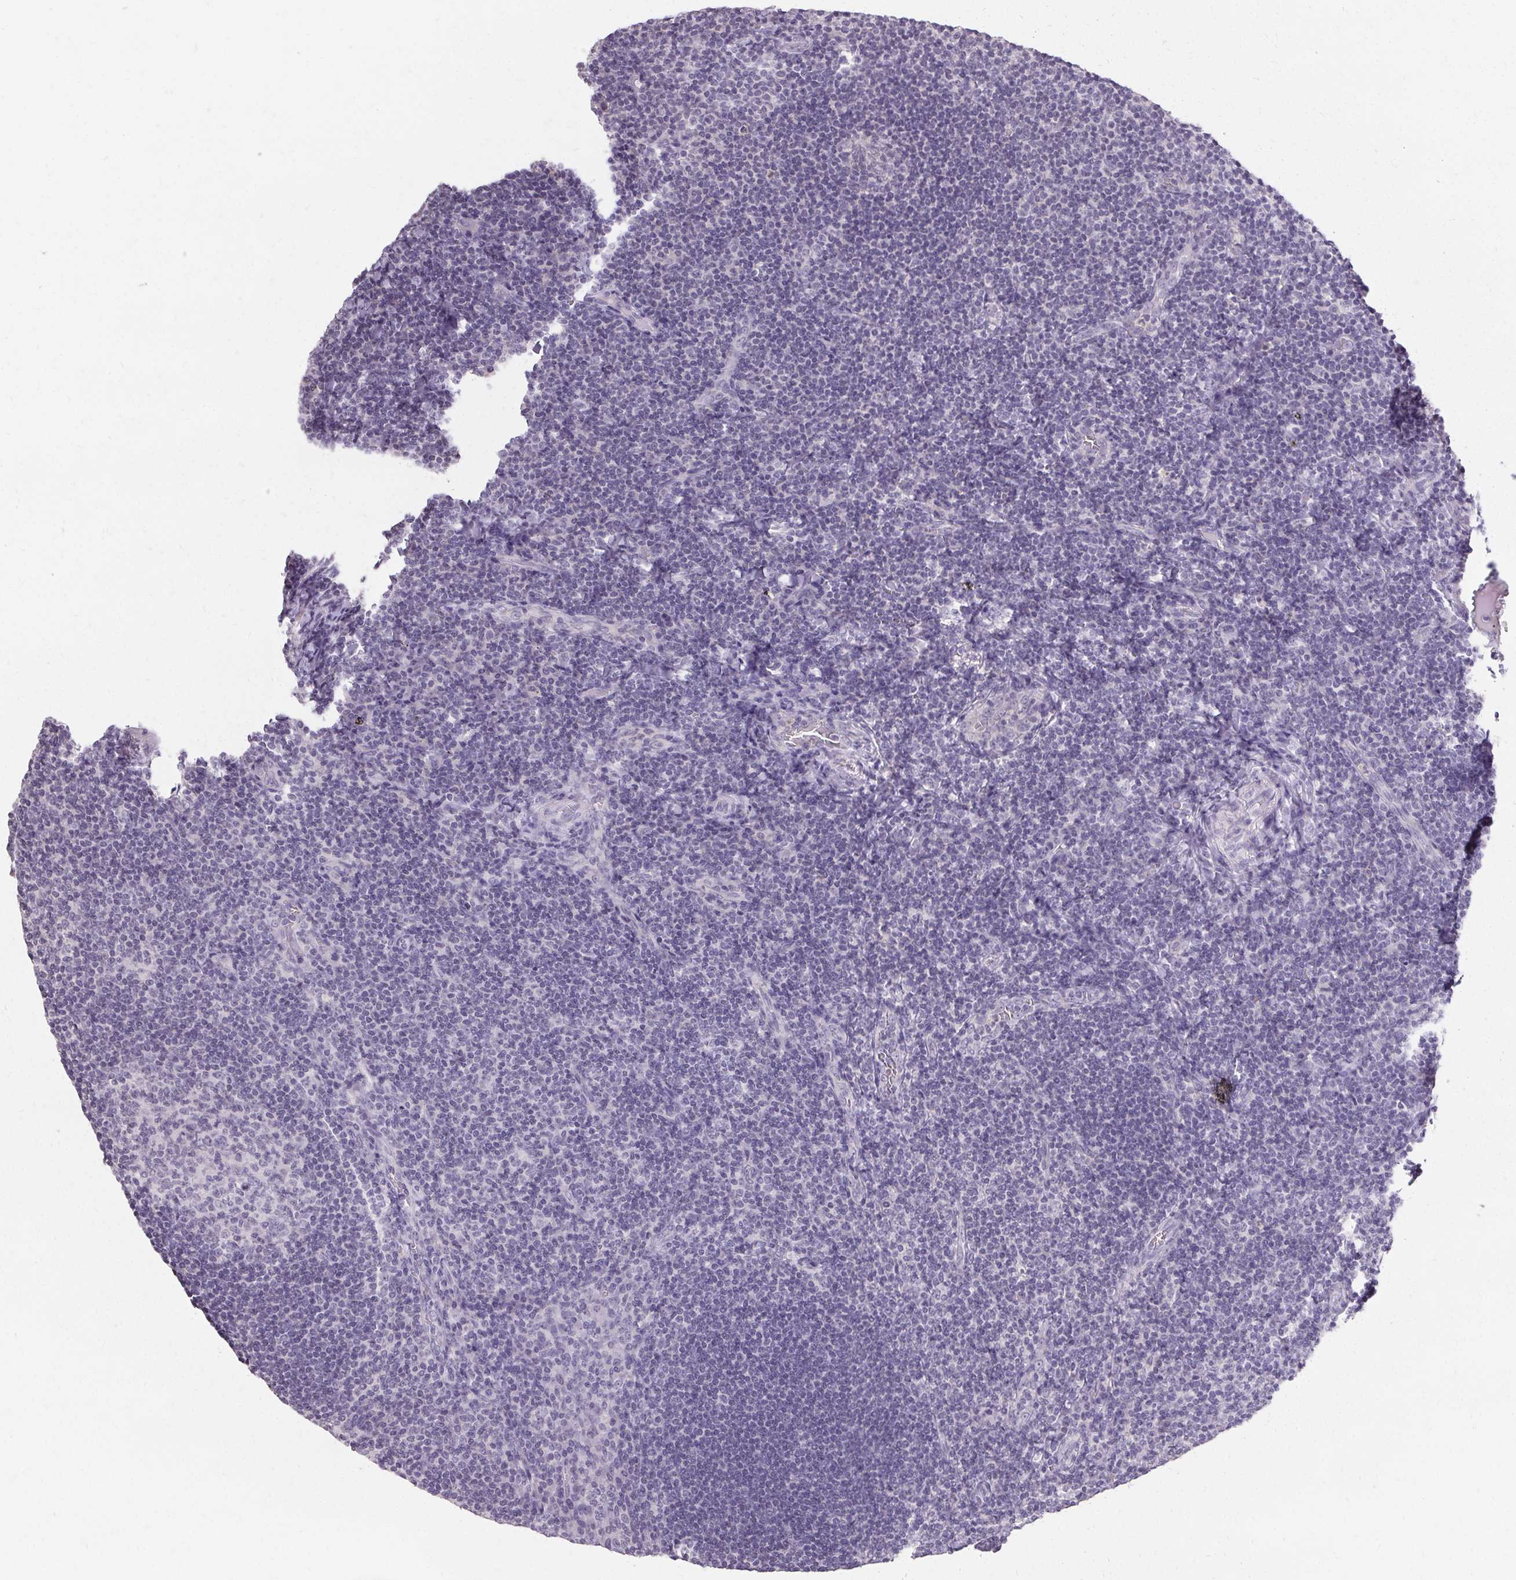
{"staining": {"intensity": "negative", "quantity": "none", "location": "none"}, "tissue": "tonsil", "cell_type": "Germinal center cells", "image_type": "normal", "snomed": [{"axis": "morphology", "description": "Normal tissue, NOS"}, {"axis": "topography", "description": "Tonsil"}], "caption": "Germinal center cells are negative for protein expression in benign human tonsil. The staining is performed using DAB (3,3'-diaminobenzidine) brown chromogen with nuclei counter-stained in using hematoxylin.", "gene": "PMEL", "patient": {"sex": "male", "age": 17}}